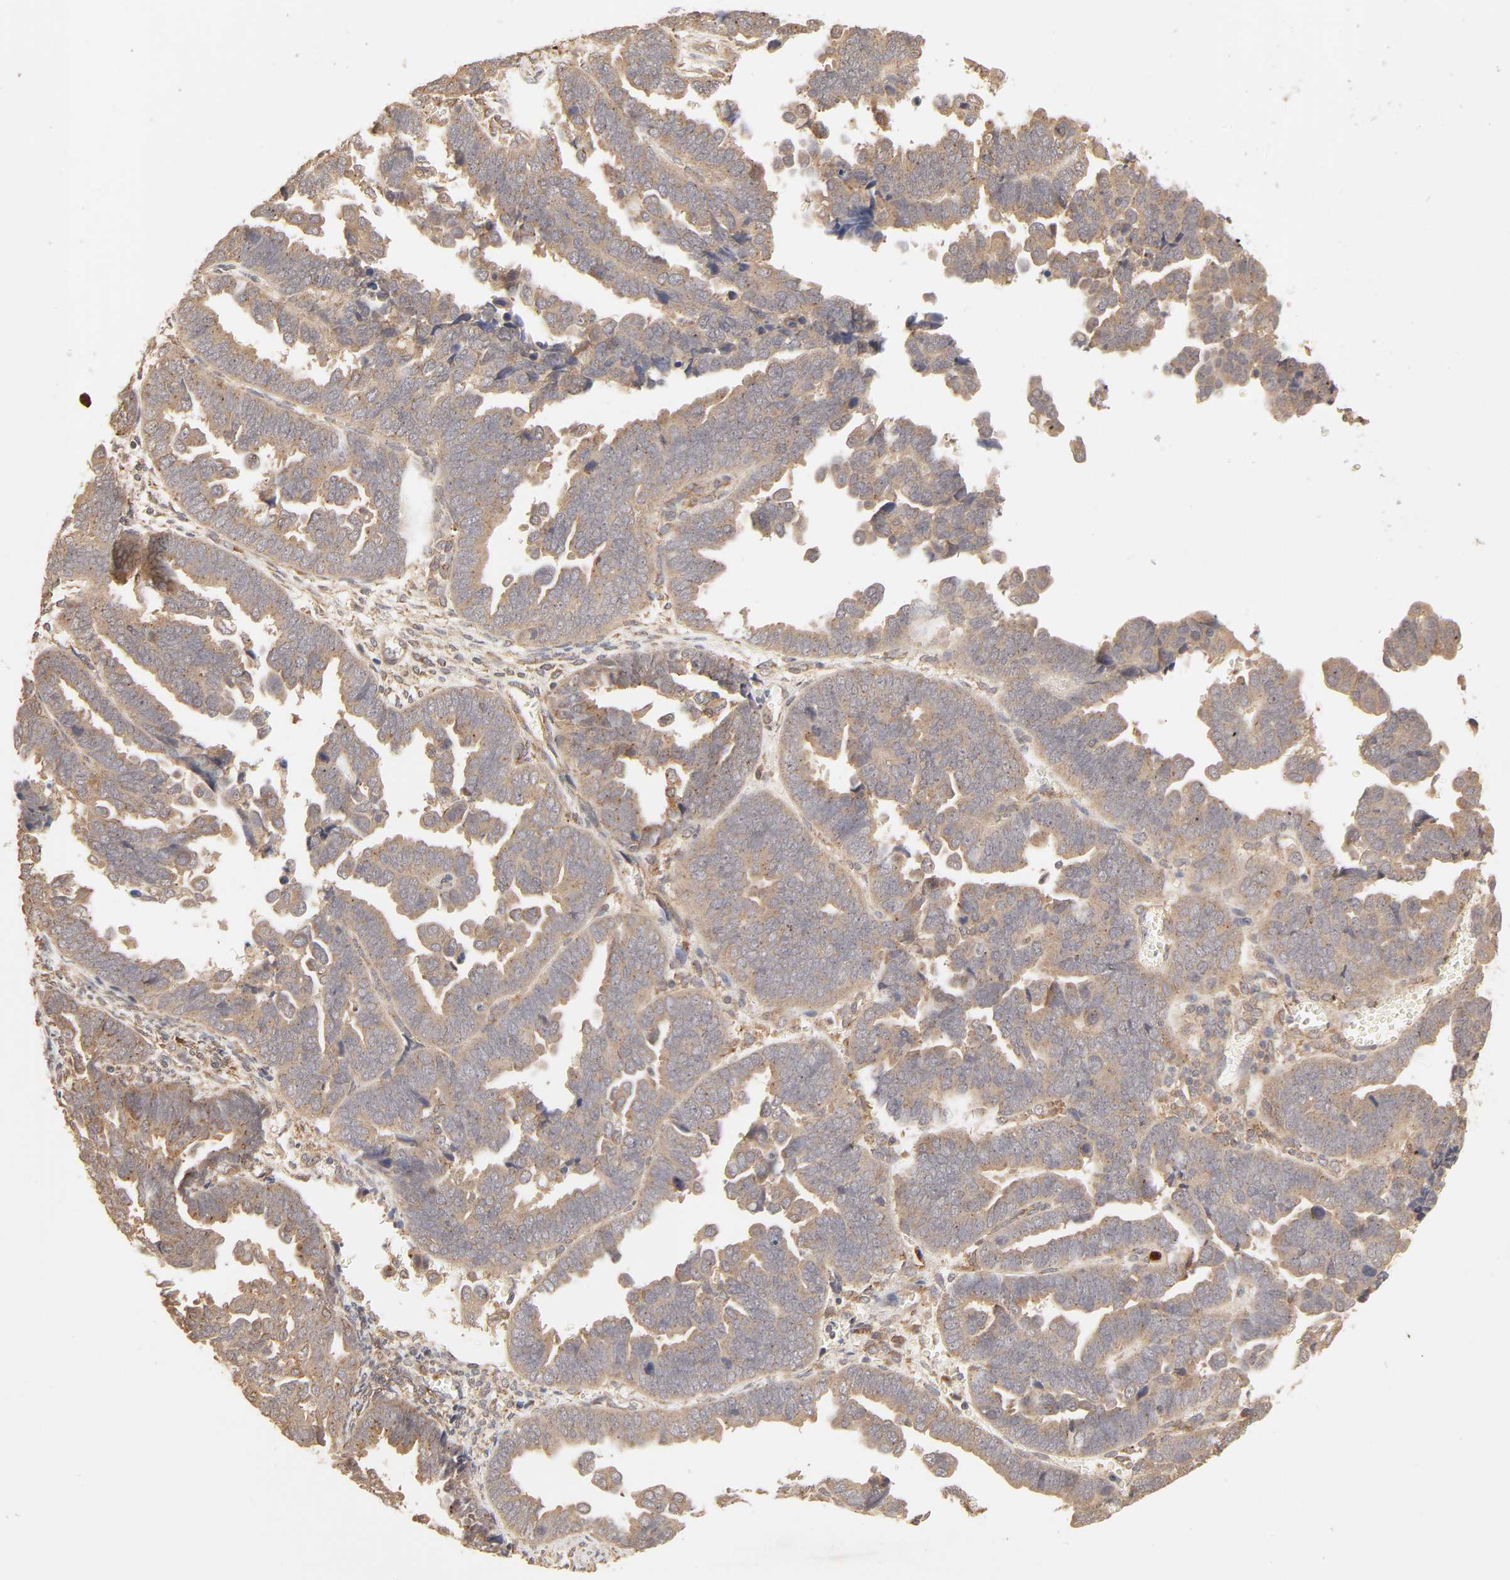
{"staining": {"intensity": "moderate", "quantity": ">75%", "location": "cytoplasmic/membranous"}, "tissue": "endometrial cancer", "cell_type": "Tumor cells", "image_type": "cancer", "snomed": [{"axis": "morphology", "description": "Adenocarcinoma, NOS"}, {"axis": "topography", "description": "Endometrium"}], "caption": "Immunohistochemistry photomicrograph of neoplastic tissue: endometrial cancer (adenocarcinoma) stained using IHC exhibits medium levels of moderate protein expression localized specifically in the cytoplasmic/membranous of tumor cells, appearing as a cytoplasmic/membranous brown color.", "gene": "EPS8", "patient": {"sex": "female", "age": 75}}